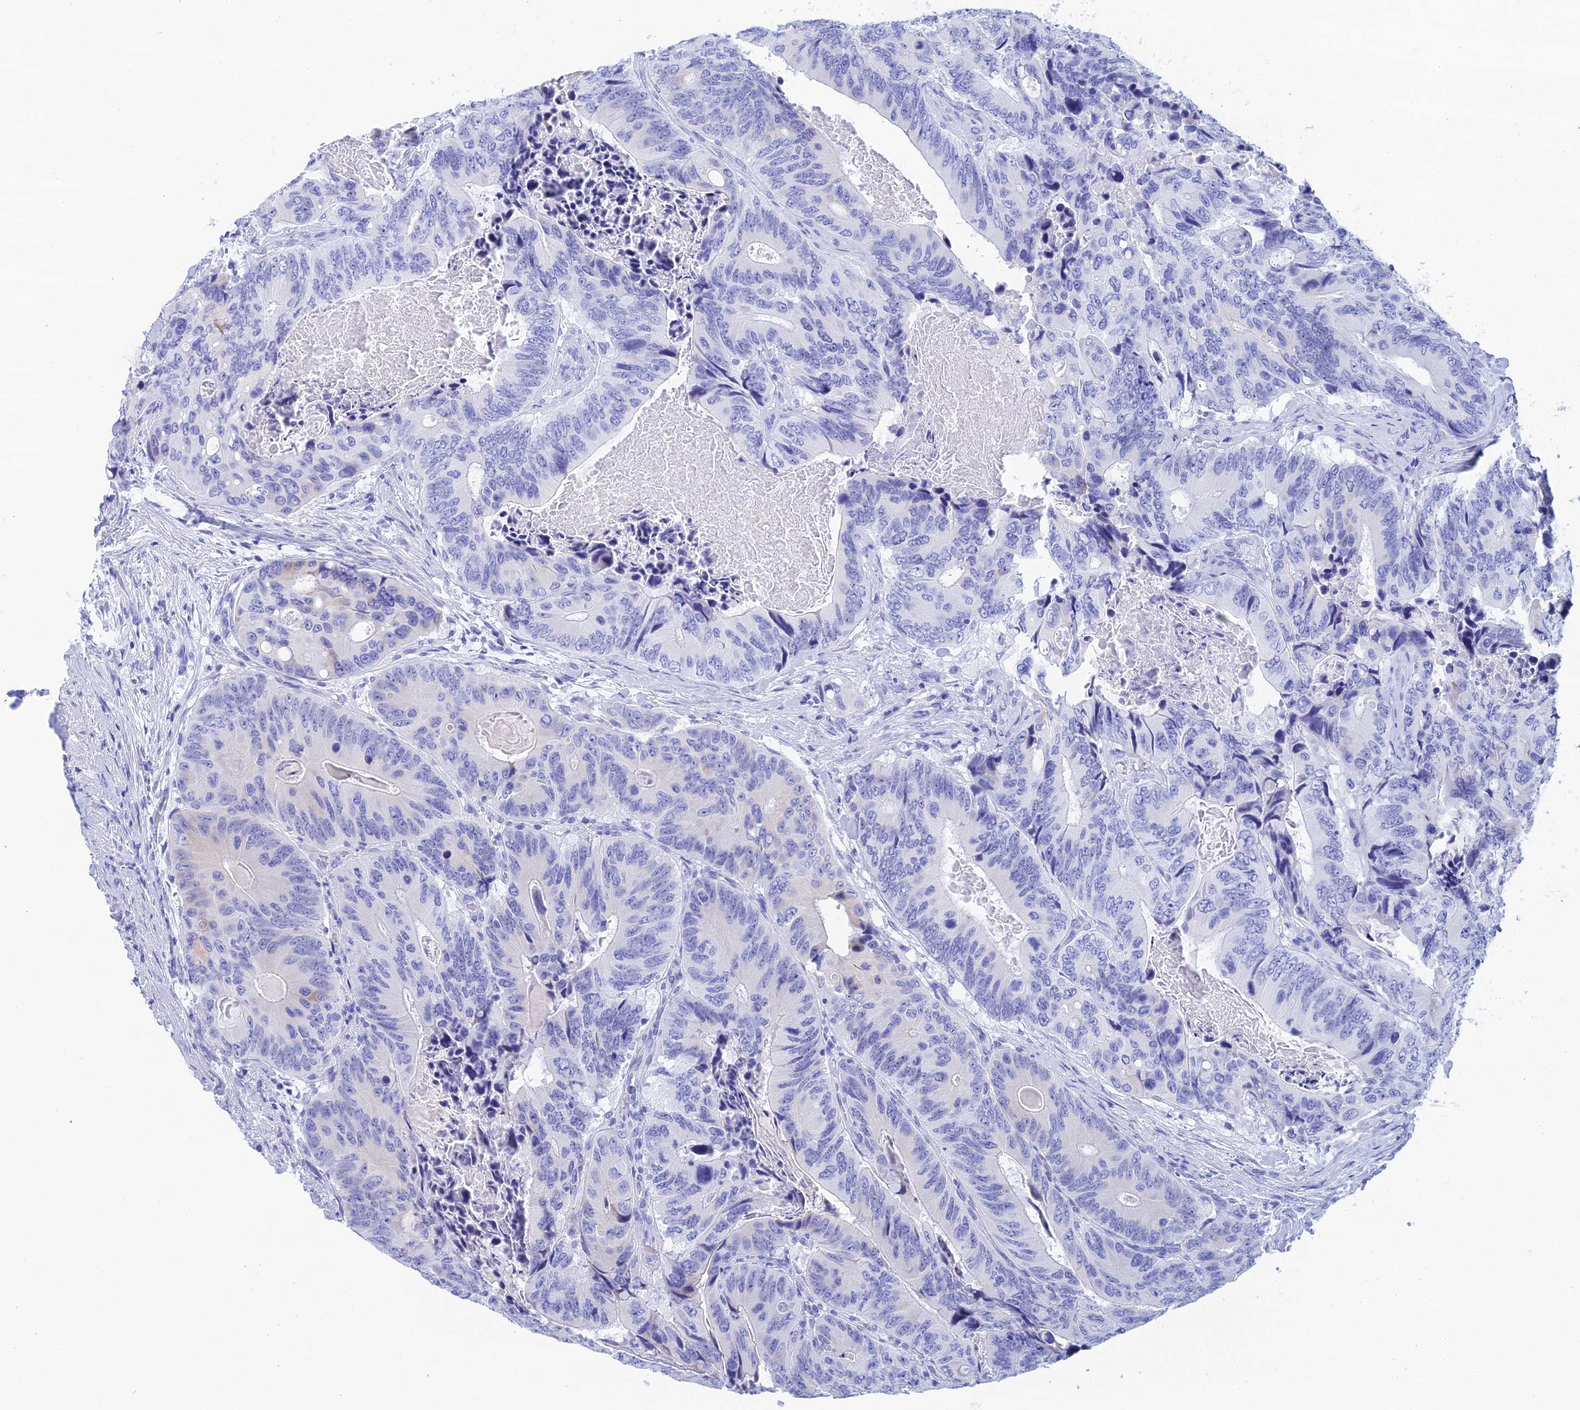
{"staining": {"intensity": "negative", "quantity": "none", "location": "none"}, "tissue": "colorectal cancer", "cell_type": "Tumor cells", "image_type": "cancer", "snomed": [{"axis": "morphology", "description": "Adenocarcinoma, NOS"}, {"axis": "topography", "description": "Colon"}], "caption": "The IHC histopathology image has no significant staining in tumor cells of colorectal cancer tissue. The staining was performed using DAB to visualize the protein expression in brown, while the nuclei were stained in blue with hematoxylin (Magnification: 20x).", "gene": "TEX101", "patient": {"sex": "male", "age": 84}}